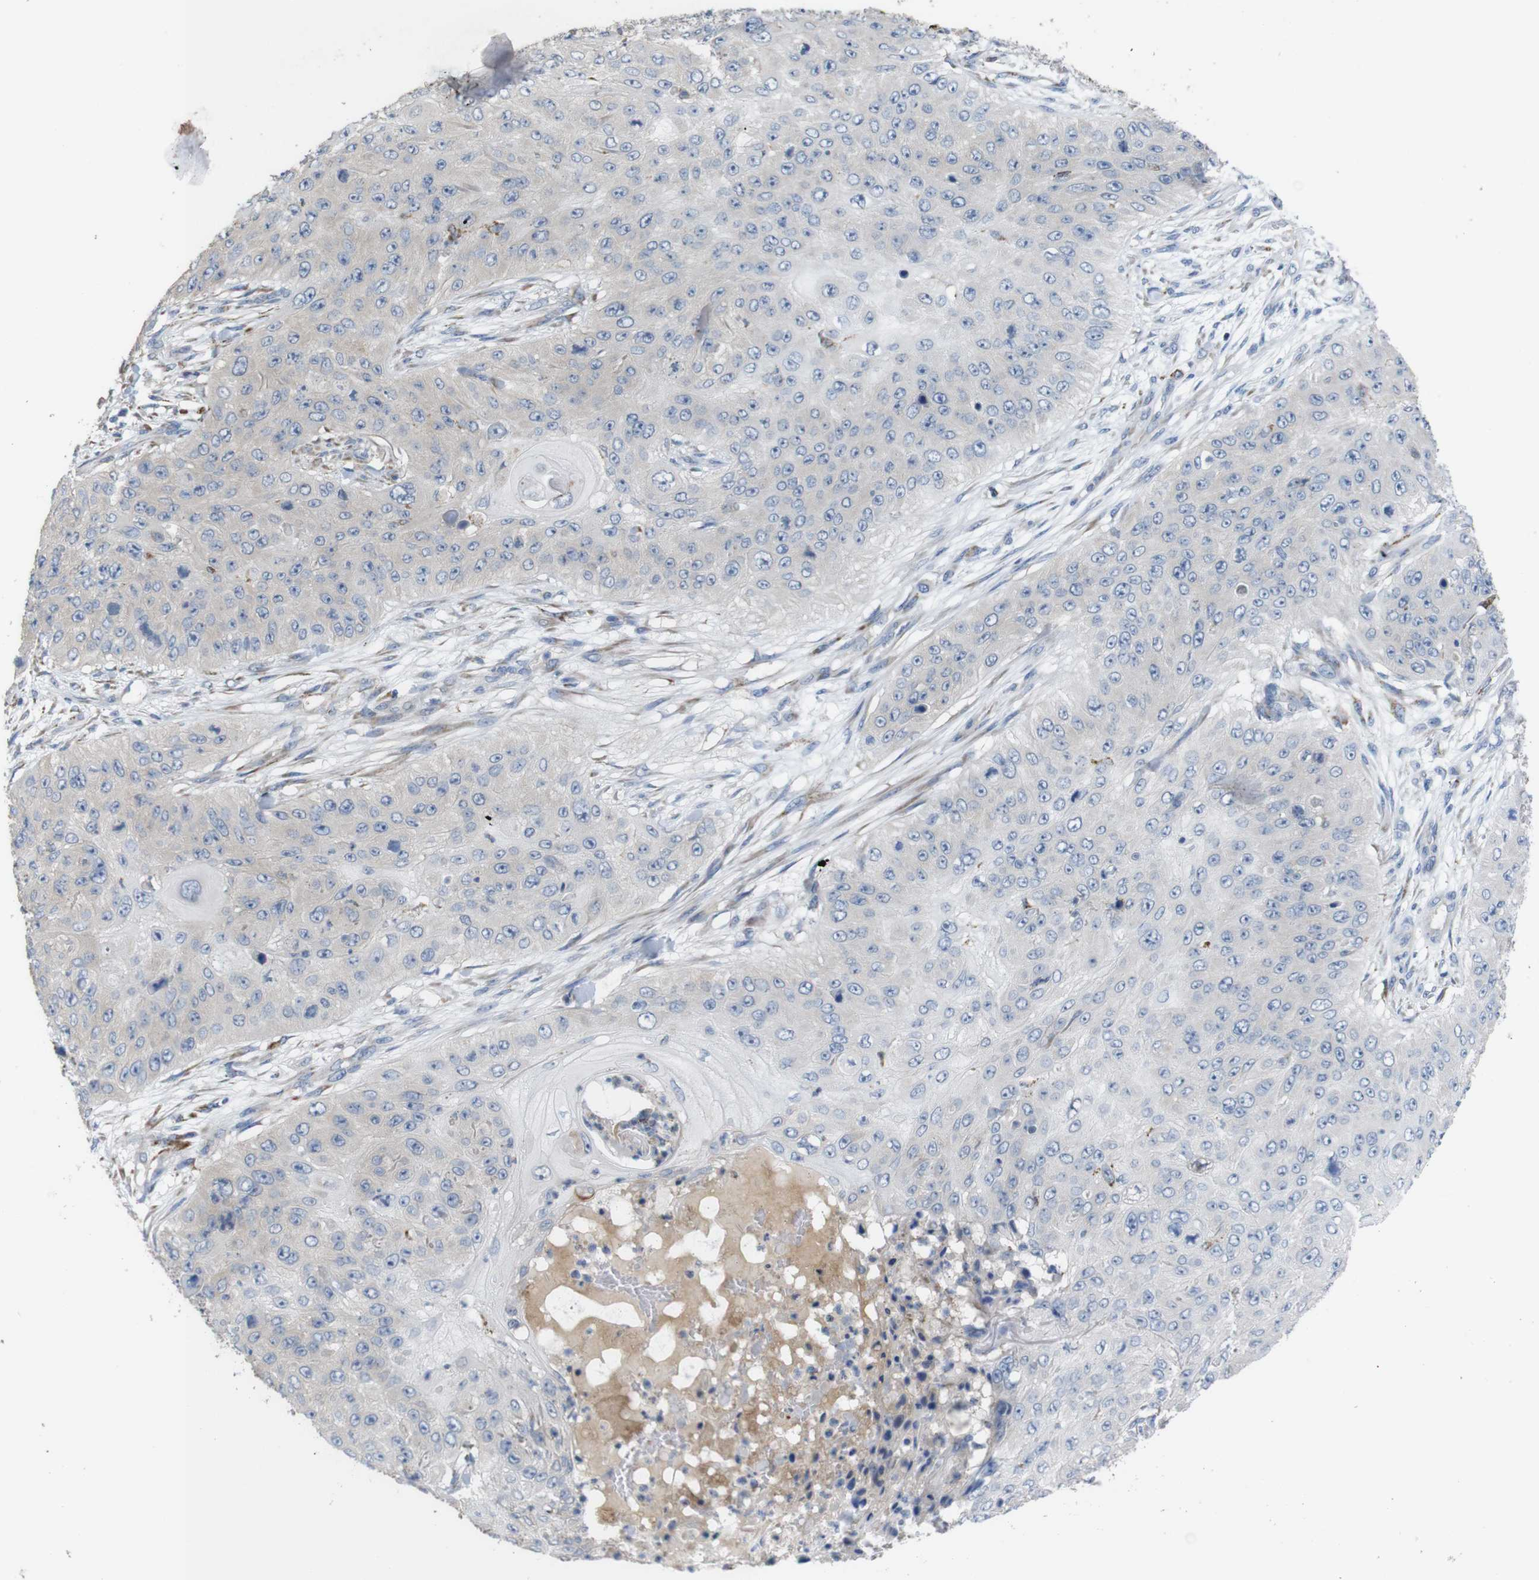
{"staining": {"intensity": "negative", "quantity": "none", "location": "none"}, "tissue": "skin cancer", "cell_type": "Tumor cells", "image_type": "cancer", "snomed": [{"axis": "morphology", "description": "Squamous cell carcinoma, NOS"}, {"axis": "topography", "description": "Skin"}], "caption": "IHC image of squamous cell carcinoma (skin) stained for a protein (brown), which reveals no staining in tumor cells.", "gene": "PTPRR", "patient": {"sex": "female", "age": 80}}